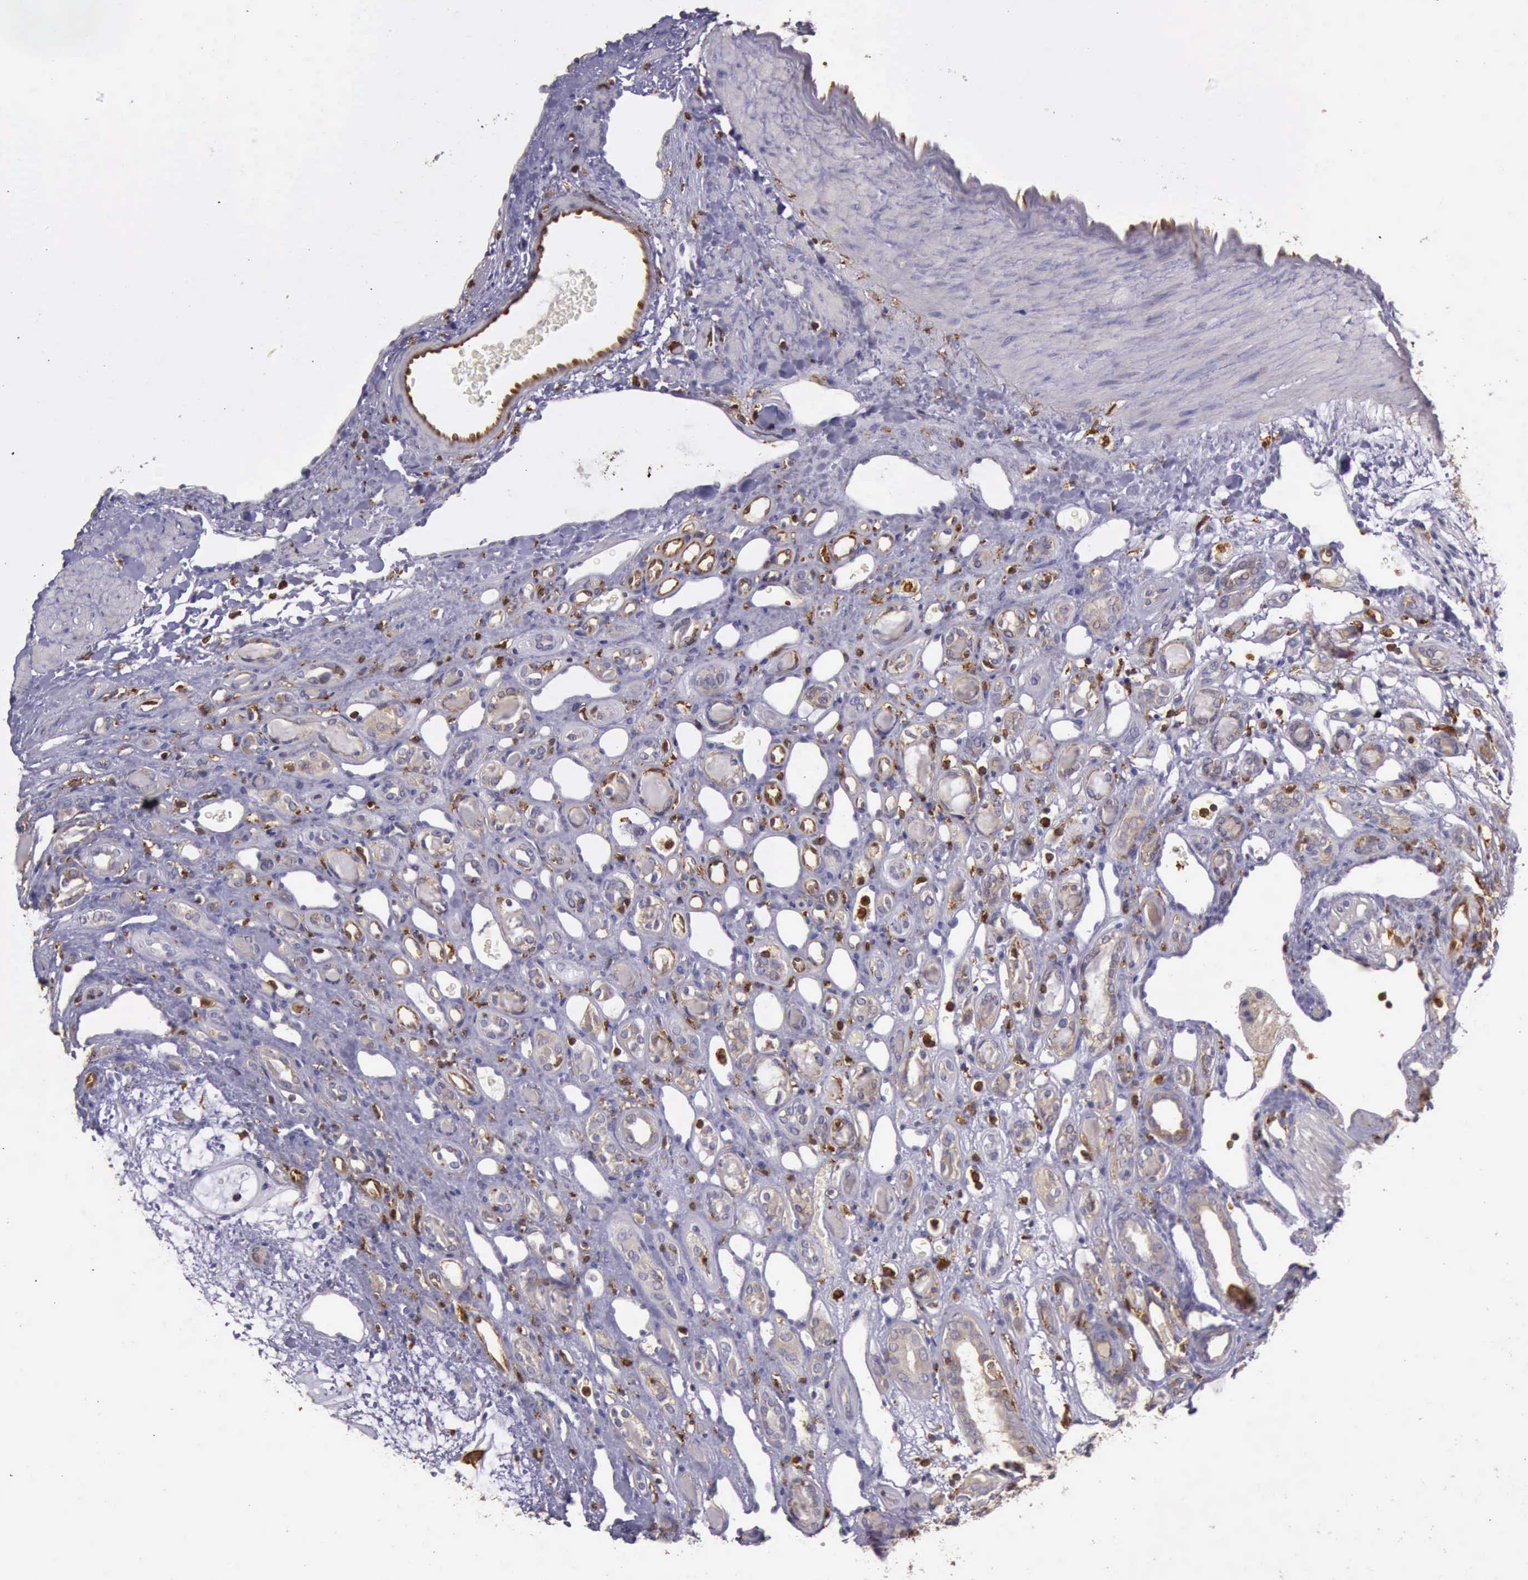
{"staining": {"intensity": "weak", "quantity": "<25%", "location": "cytoplasmic/membranous"}, "tissue": "renal cancer", "cell_type": "Tumor cells", "image_type": "cancer", "snomed": [{"axis": "morphology", "description": "Adenocarcinoma, NOS"}, {"axis": "topography", "description": "Kidney"}], "caption": "Photomicrograph shows no protein expression in tumor cells of renal cancer (adenocarcinoma) tissue.", "gene": "ARHGAP4", "patient": {"sex": "female", "age": 60}}